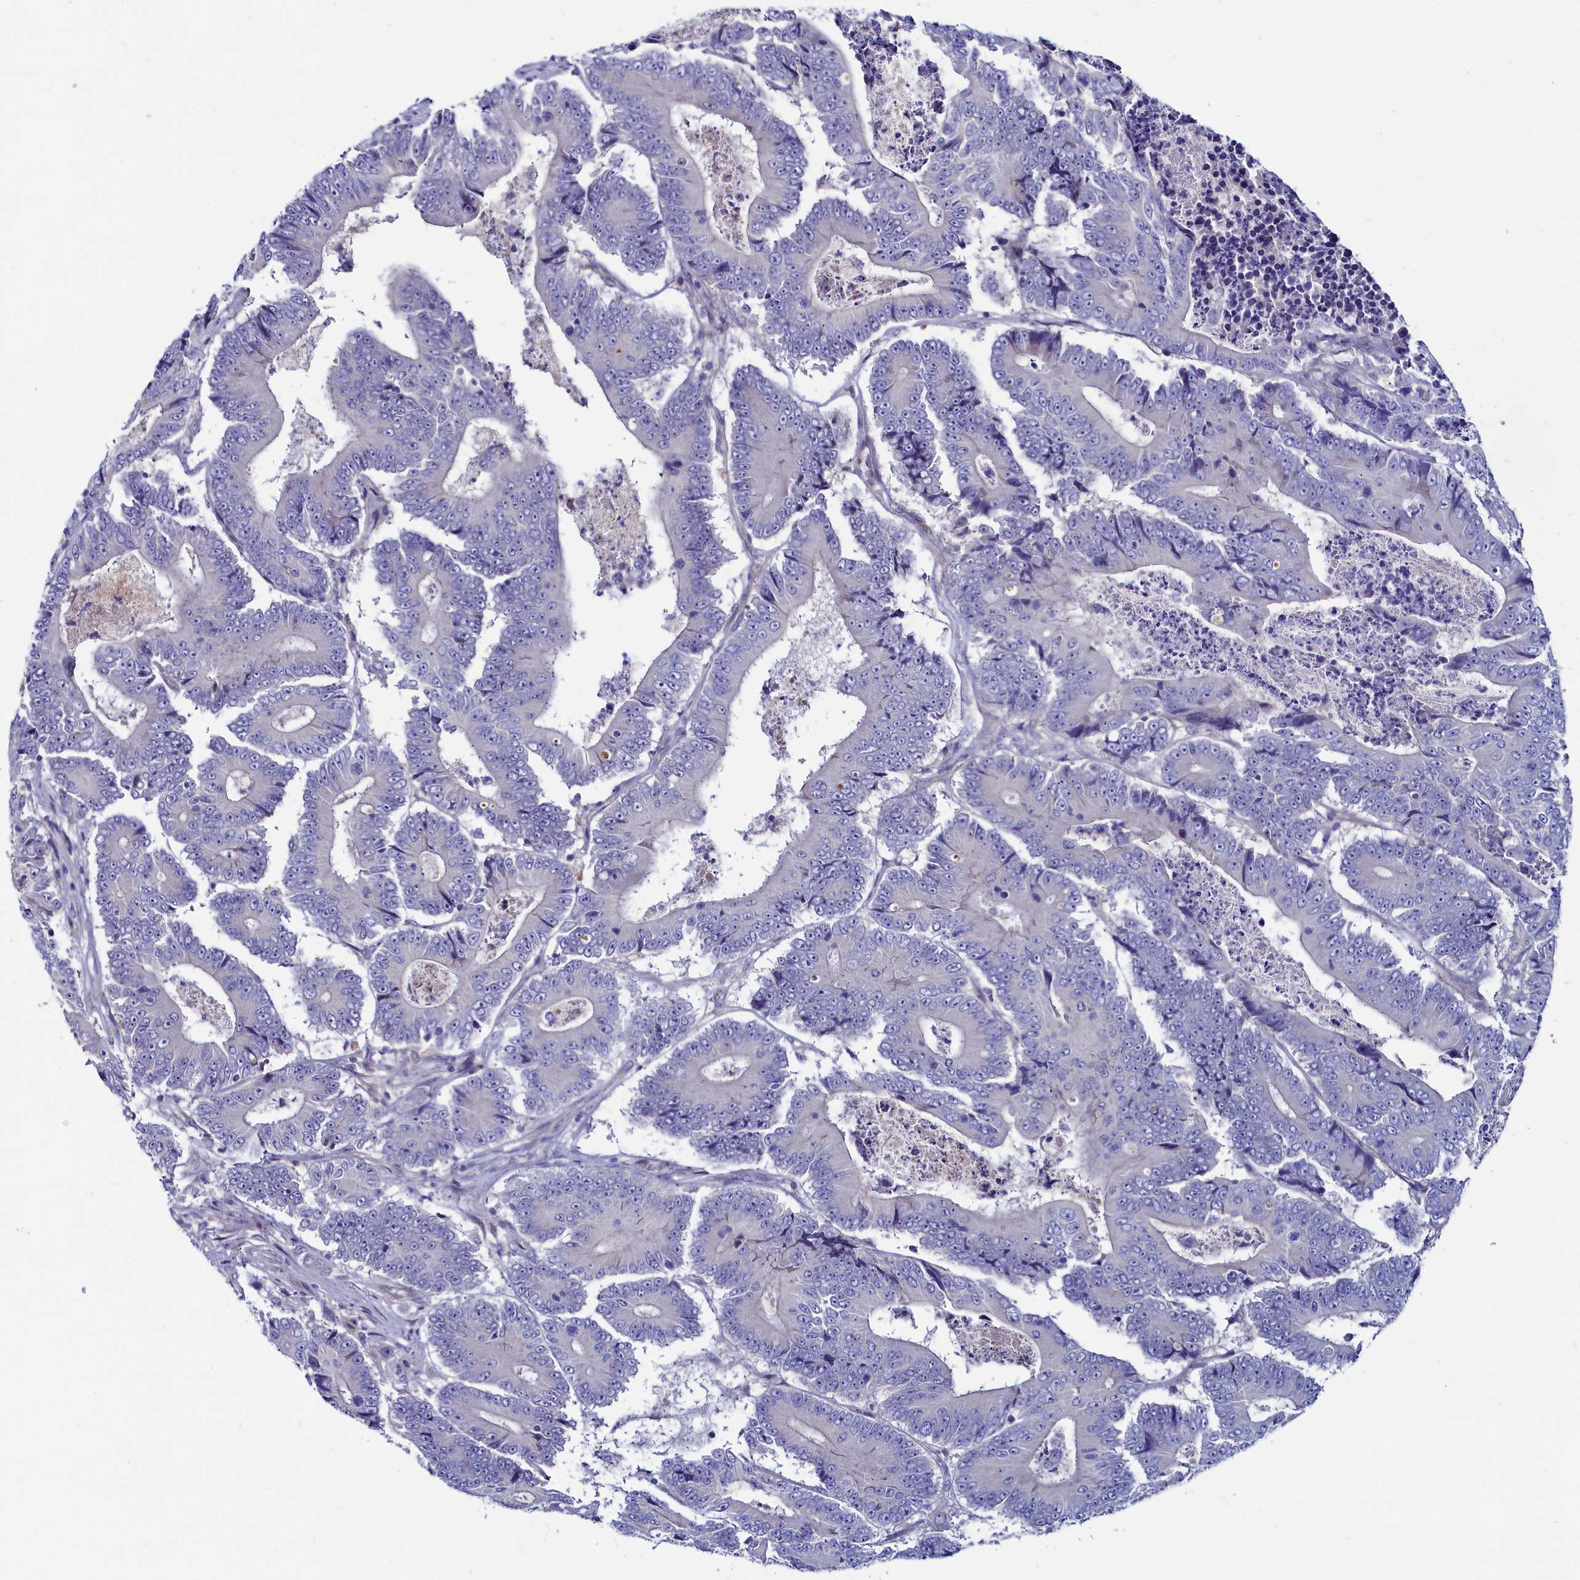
{"staining": {"intensity": "negative", "quantity": "none", "location": "none"}, "tissue": "colorectal cancer", "cell_type": "Tumor cells", "image_type": "cancer", "snomed": [{"axis": "morphology", "description": "Adenocarcinoma, NOS"}, {"axis": "topography", "description": "Colon"}], "caption": "This is a micrograph of immunohistochemistry staining of colorectal adenocarcinoma, which shows no expression in tumor cells.", "gene": "ASTE1", "patient": {"sex": "male", "age": 83}}